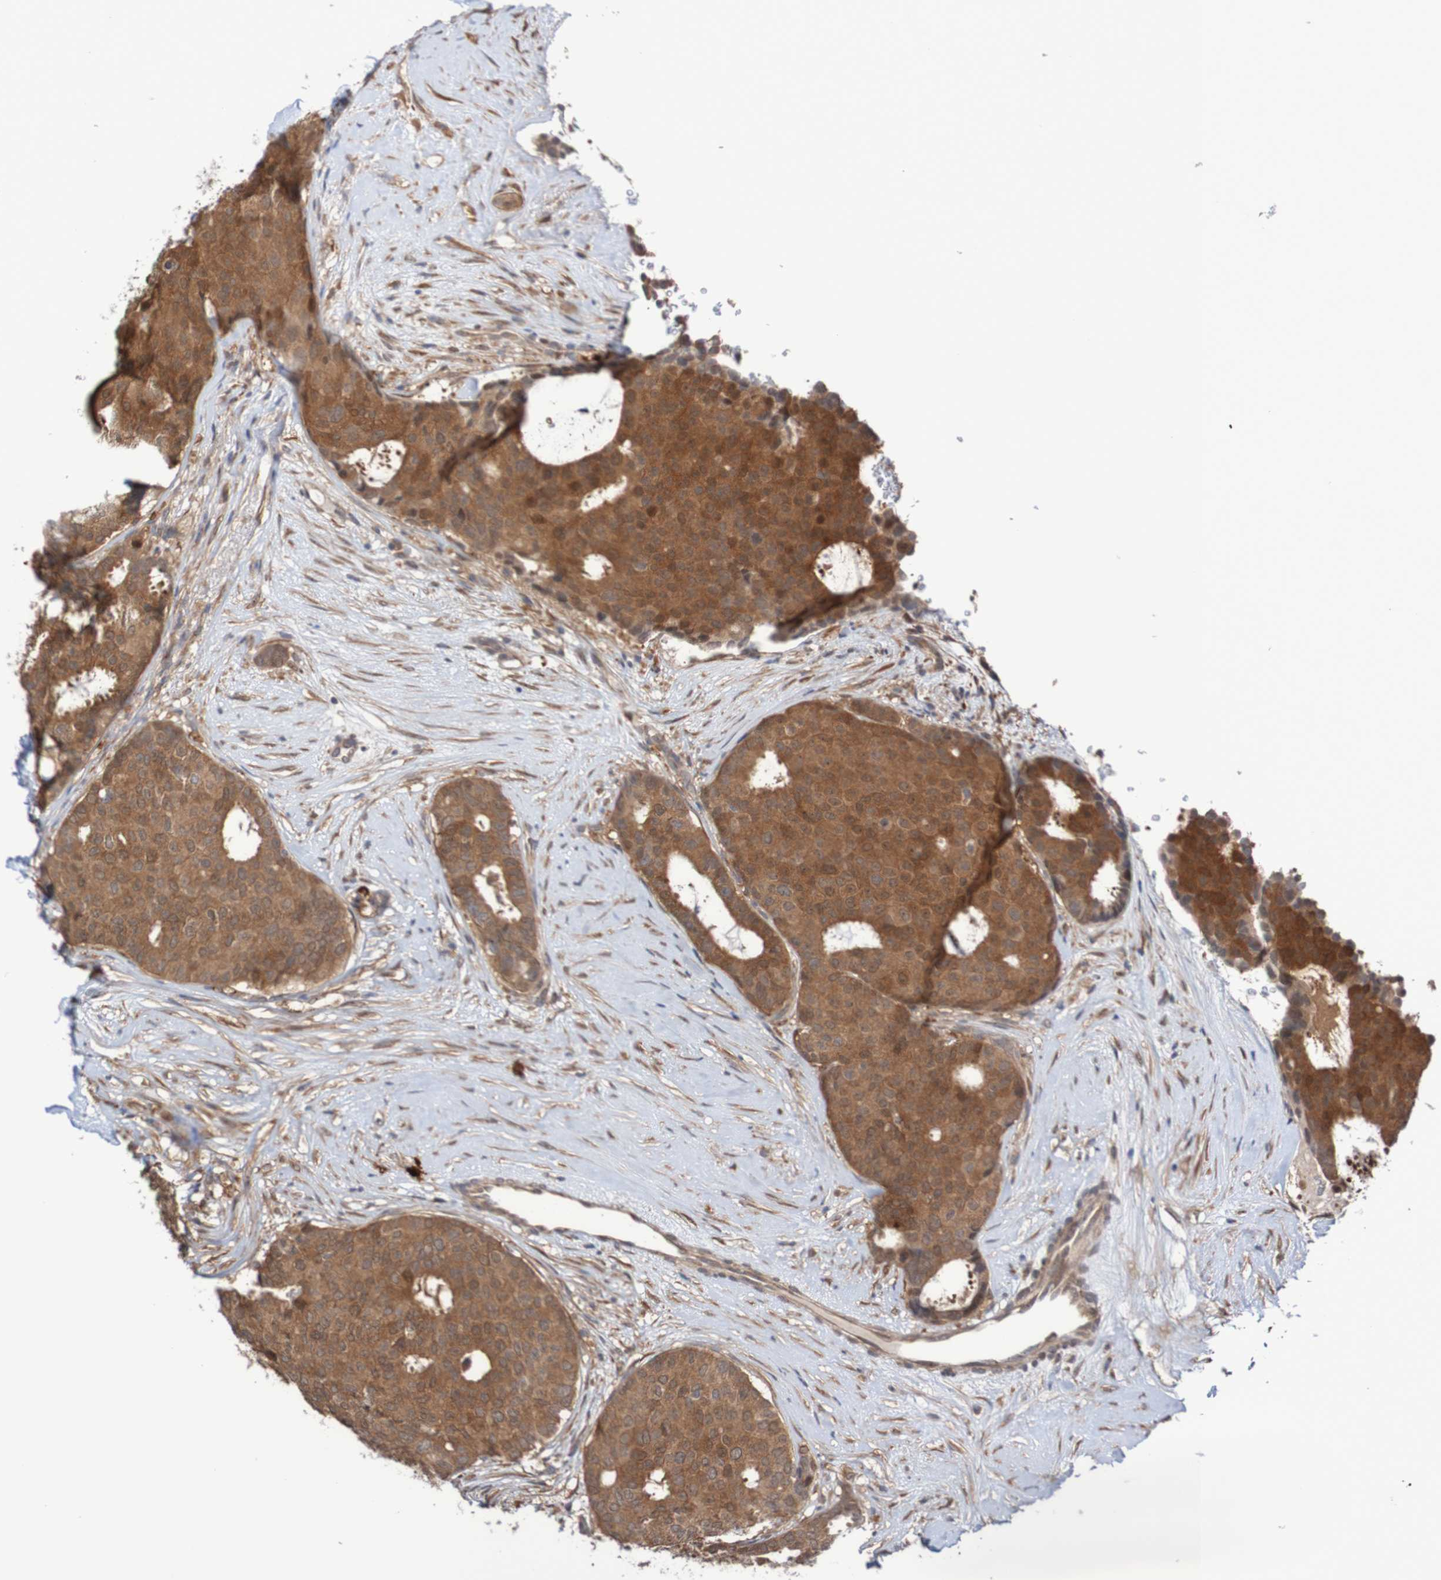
{"staining": {"intensity": "moderate", "quantity": ">75%", "location": "cytoplasmic/membranous"}, "tissue": "breast cancer", "cell_type": "Tumor cells", "image_type": "cancer", "snomed": [{"axis": "morphology", "description": "Duct carcinoma"}, {"axis": "topography", "description": "Breast"}], "caption": "Breast cancer (intraductal carcinoma) was stained to show a protein in brown. There is medium levels of moderate cytoplasmic/membranous positivity in about >75% of tumor cells.", "gene": "PHPT1", "patient": {"sex": "female", "age": 75}}